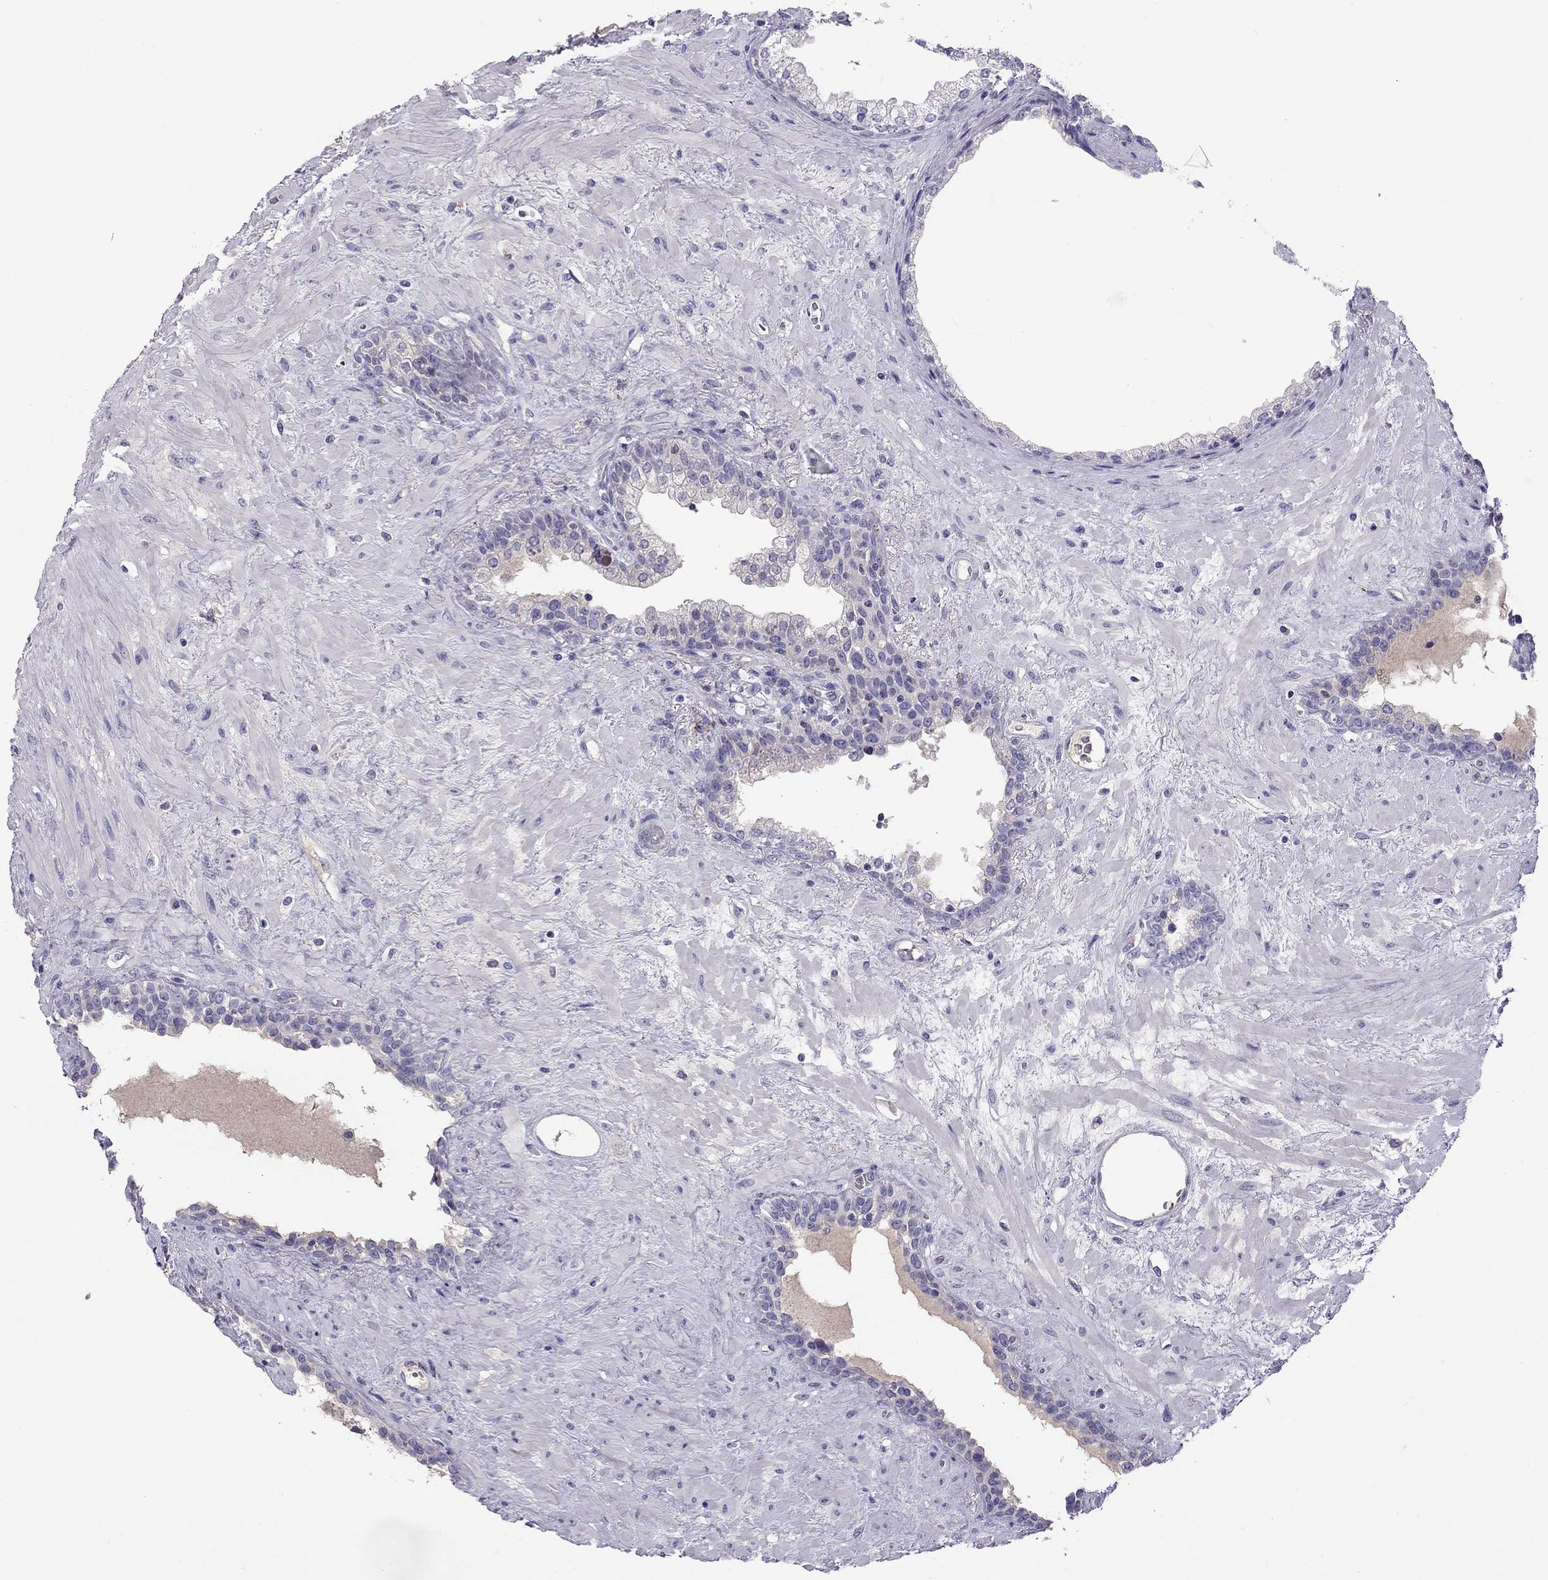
{"staining": {"intensity": "negative", "quantity": "none", "location": "none"}, "tissue": "prostate", "cell_type": "Glandular cells", "image_type": "normal", "snomed": [{"axis": "morphology", "description": "Normal tissue, NOS"}, {"axis": "topography", "description": "Prostate"}], "caption": "Prostate was stained to show a protein in brown. There is no significant positivity in glandular cells. (DAB (3,3'-diaminobenzidine) immunohistochemistry (IHC), high magnification).", "gene": "STOML3", "patient": {"sex": "male", "age": 63}}